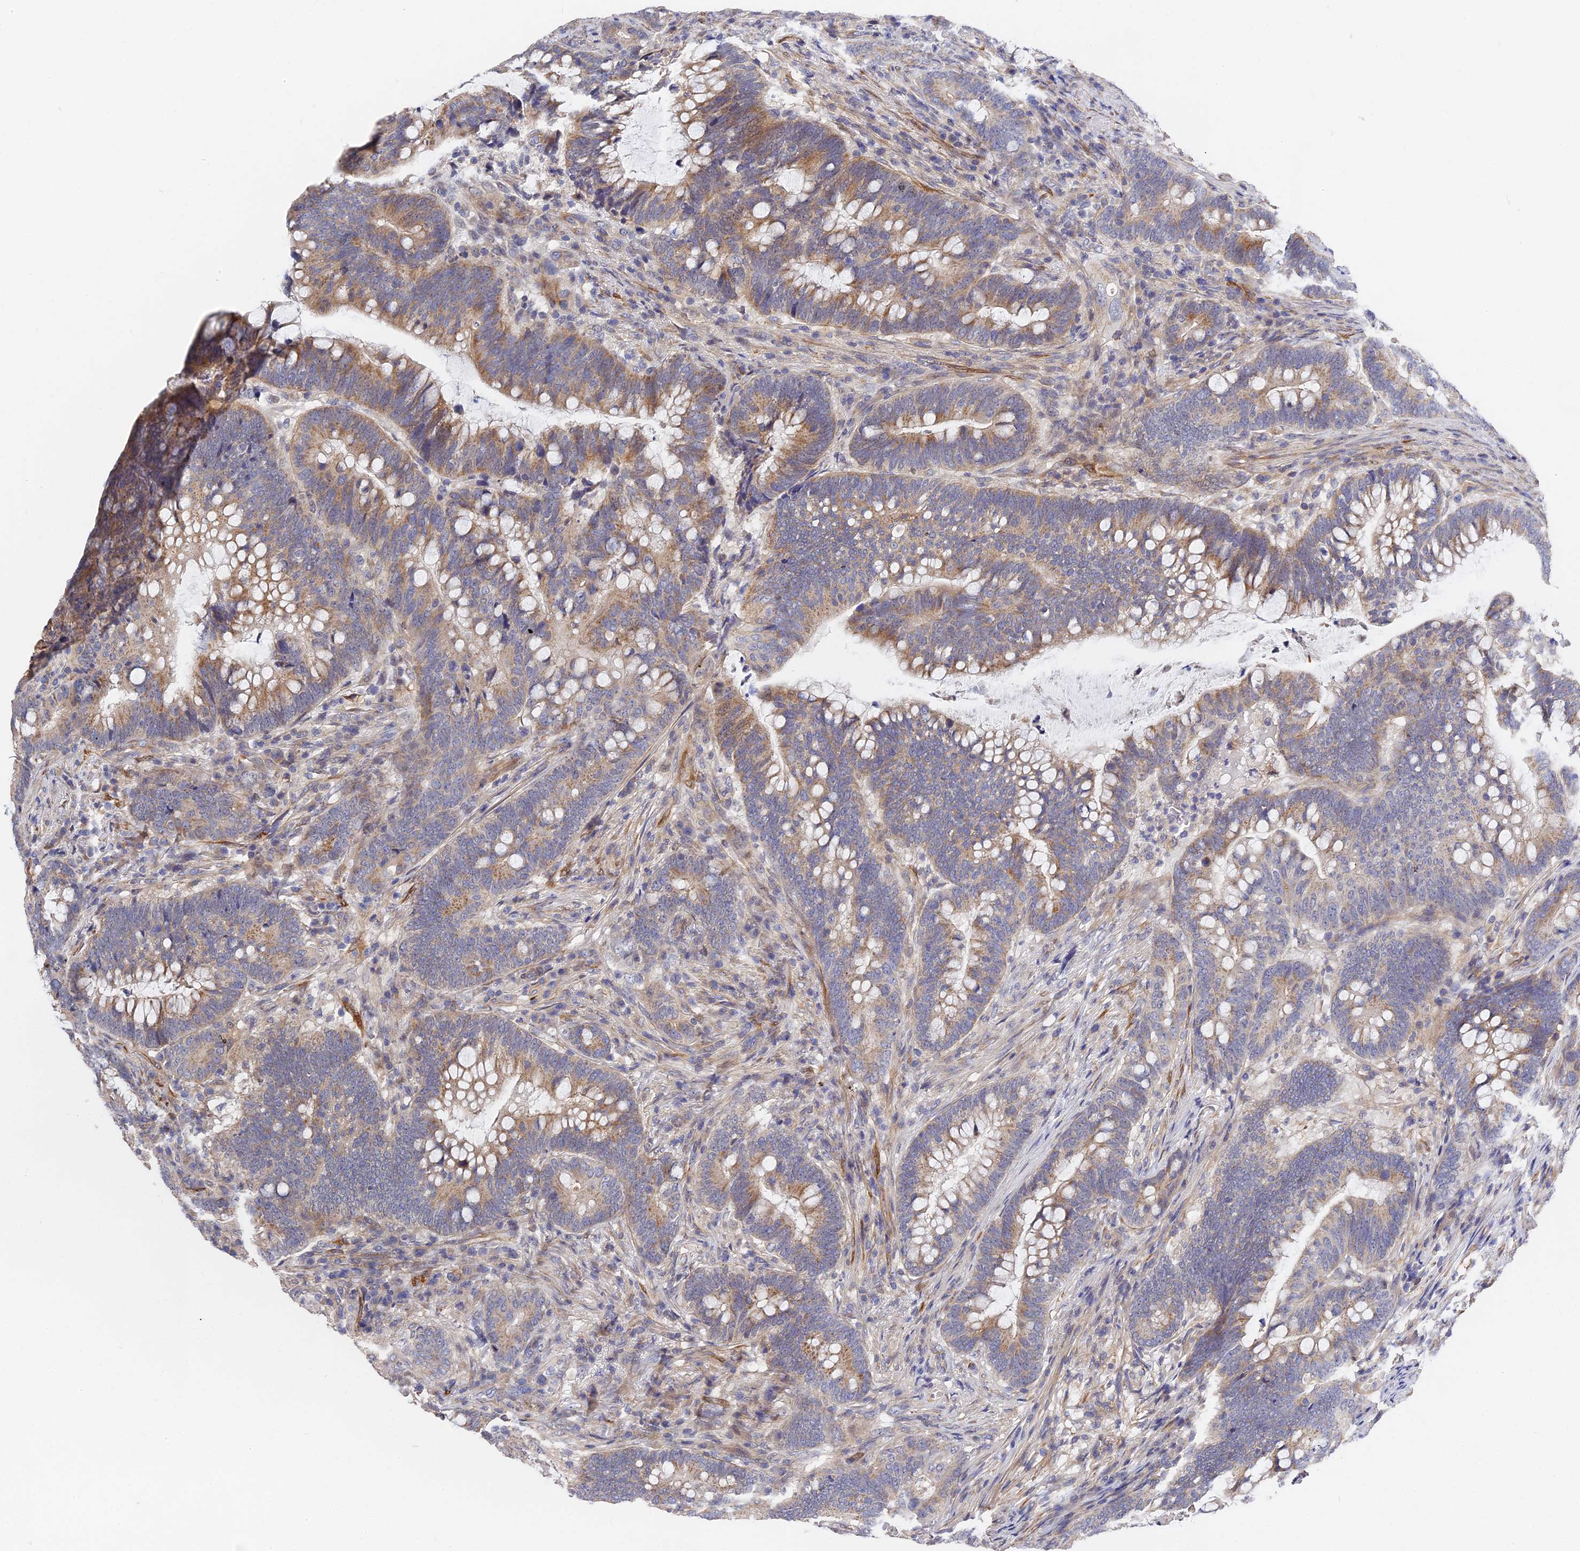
{"staining": {"intensity": "moderate", "quantity": "25%-75%", "location": "cytoplasmic/membranous"}, "tissue": "colorectal cancer", "cell_type": "Tumor cells", "image_type": "cancer", "snomed": [{"axis": "morphology", "description": "Adenocarcinoma, NOS"}, {"axis": "topography", "description": "Colon"}], "caption": "An immunohistochemistry (IHC) image of neoplastic tissue is shown. Protein staining in brown shows moderate cytoplasmic/membranous positivity in colorectal cancer (adenocarcinoma) within tumor cells.", "gene": "CCDC113", "patient": {"sex": "female", "age": 66}}